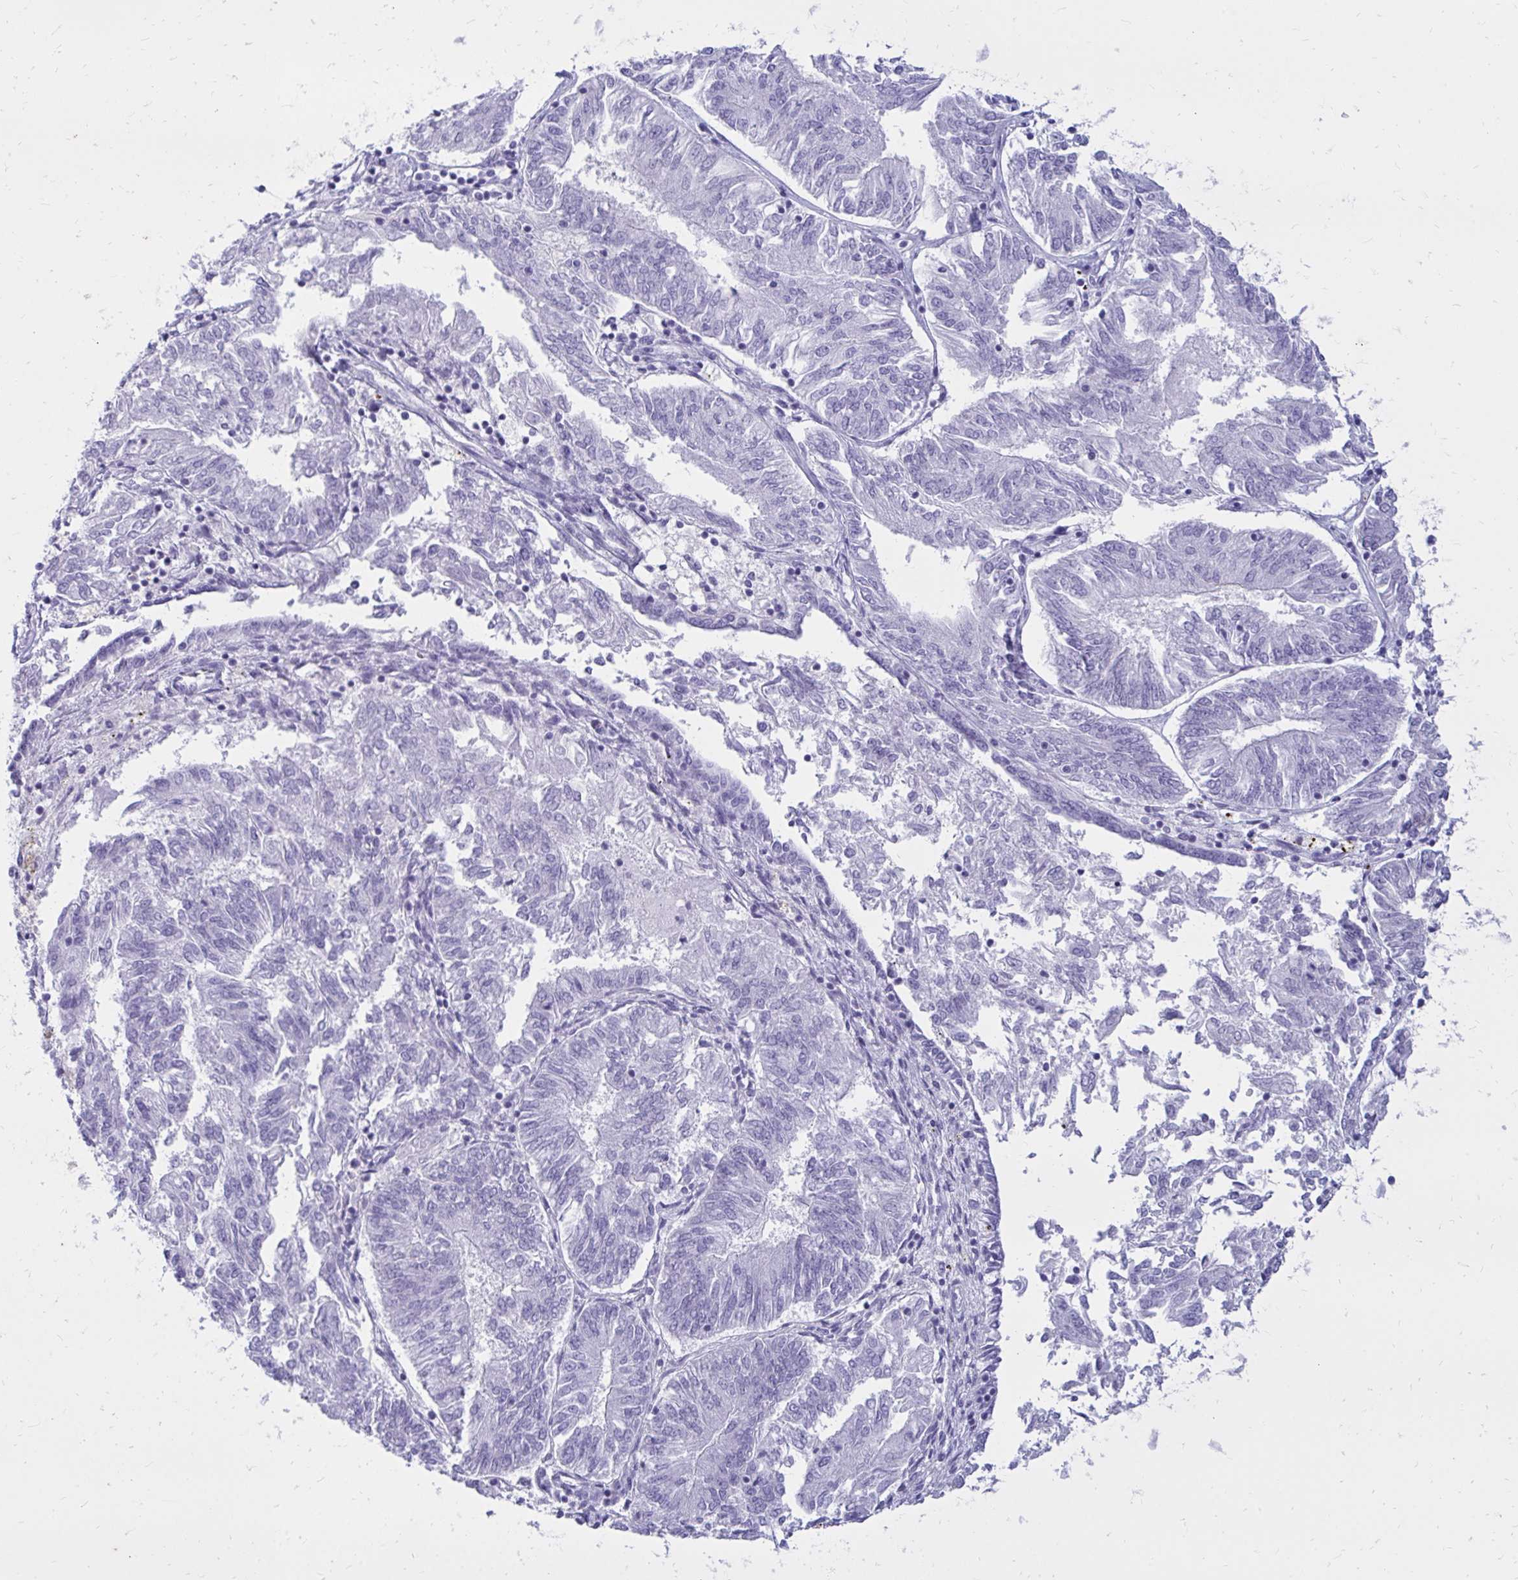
{"staining": {"intensity": "negative", "quantity": "none", "location": "none"}, "tissue": "endometrial cancer", "cell_type": "Tumor cells", "image_type": "cancer", "snomed": [{"axis": "morphology", "description": "Adenocarcinoma, NOS"}, {"axis": "topography", "description": "Endometrium"}], "caption": "Tumor cells are negative for brown protein staining in endometrial cancer (adenocarcinoma).", "gene": "NANOGNB", "patient": {"sex": "female", "age": 58}}